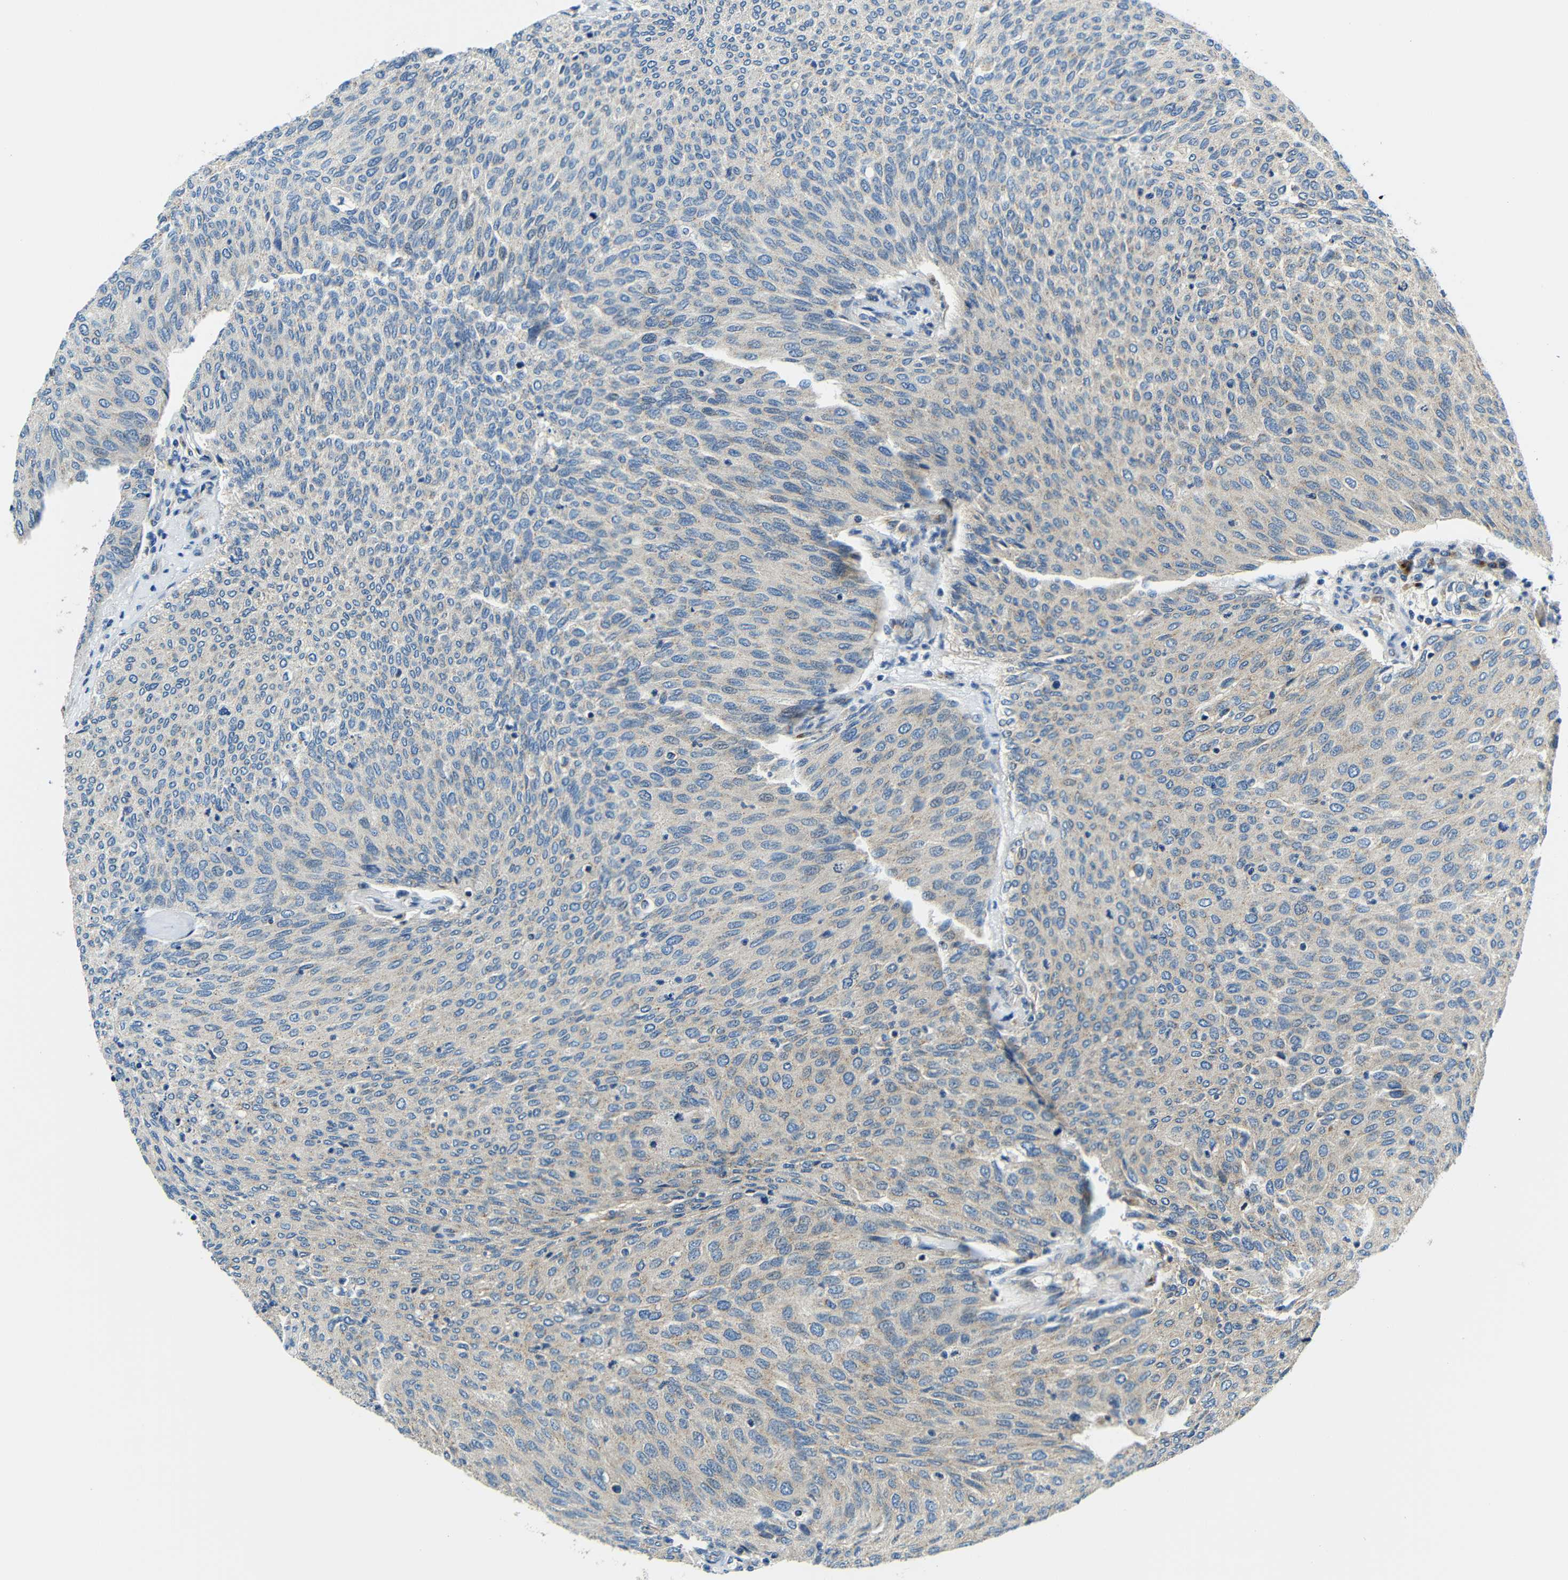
{"staining": {"intensity": "moderate", "quantity": "25%-75%", "location": "cytoplasmic/membranous"}, "tissue": "urothelial cancer", "cell_type": "Tumor cells", "image_type": "cancer", "snomed": [{"axis": "morphology", "description": "Urothelial carcinoma, Low grade"}, {"axis": "topography", "description": "Urinary bladder"}], "caption": "Immunohistochemical staining of urothelial cancer reveals medium levels of moderate cytoplasmic/membranous staining in approximately 25%-75% of tumor cells.", "gene": "USO1", "patient": {"sex": "female", "age": 79}}